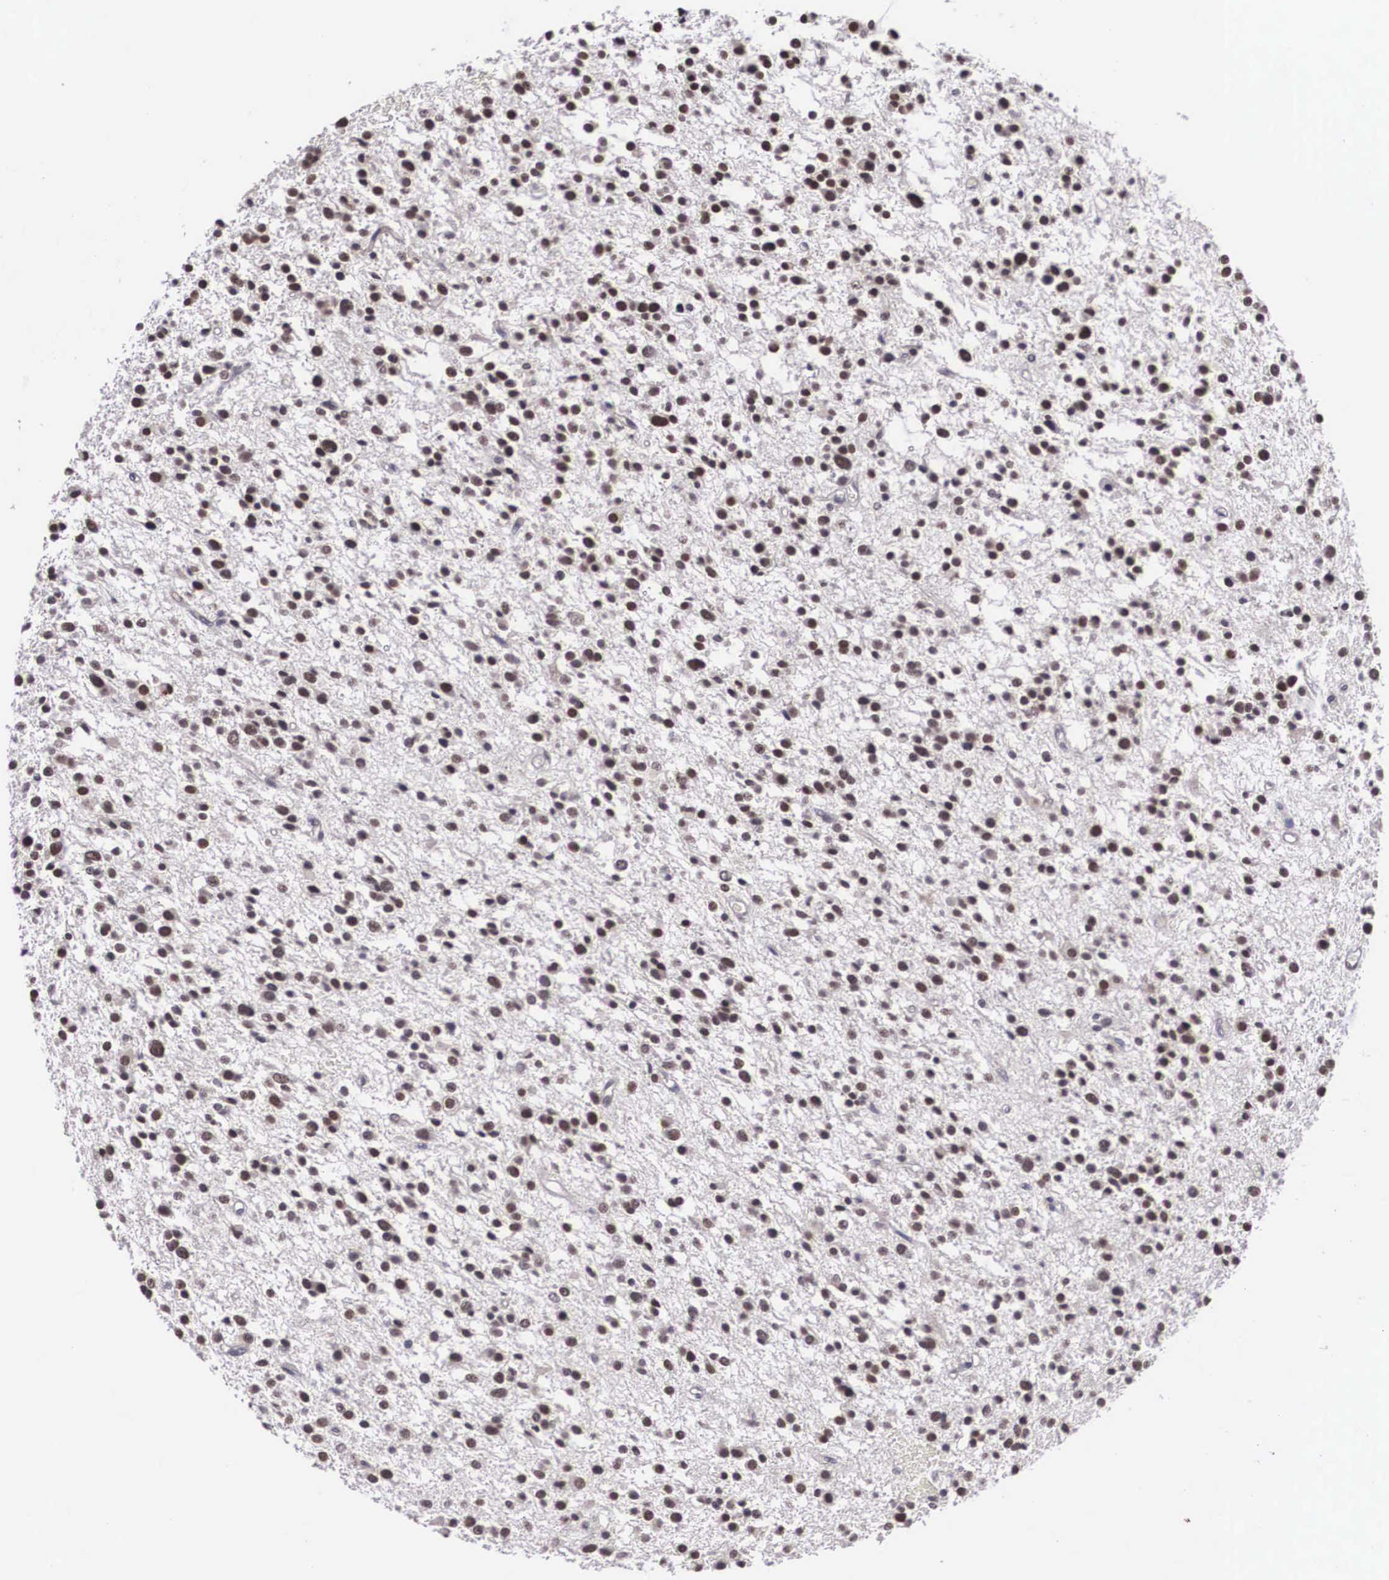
{"staining": {"intensity": "moderate", "quantity": ">75%", "location": "nuclear"}, "tissue": "glioma", "cell_type": "Tumor cells", "image_type": "cancer", "snomed": [{"axis": "morphology", "description": "Glioma, malignant, Low grade"}, {"axis": "topography", "description": "Brain"}], "caption": "A high-resolution photomicrograph shows immunohistochemistry (IHC) staining of malignant low-grade glioma, which displays moderate nuclear staining in about >75% of tumor cells.", "gene": "ZNF275", "patient": {"sex": "female", "age": 36}}